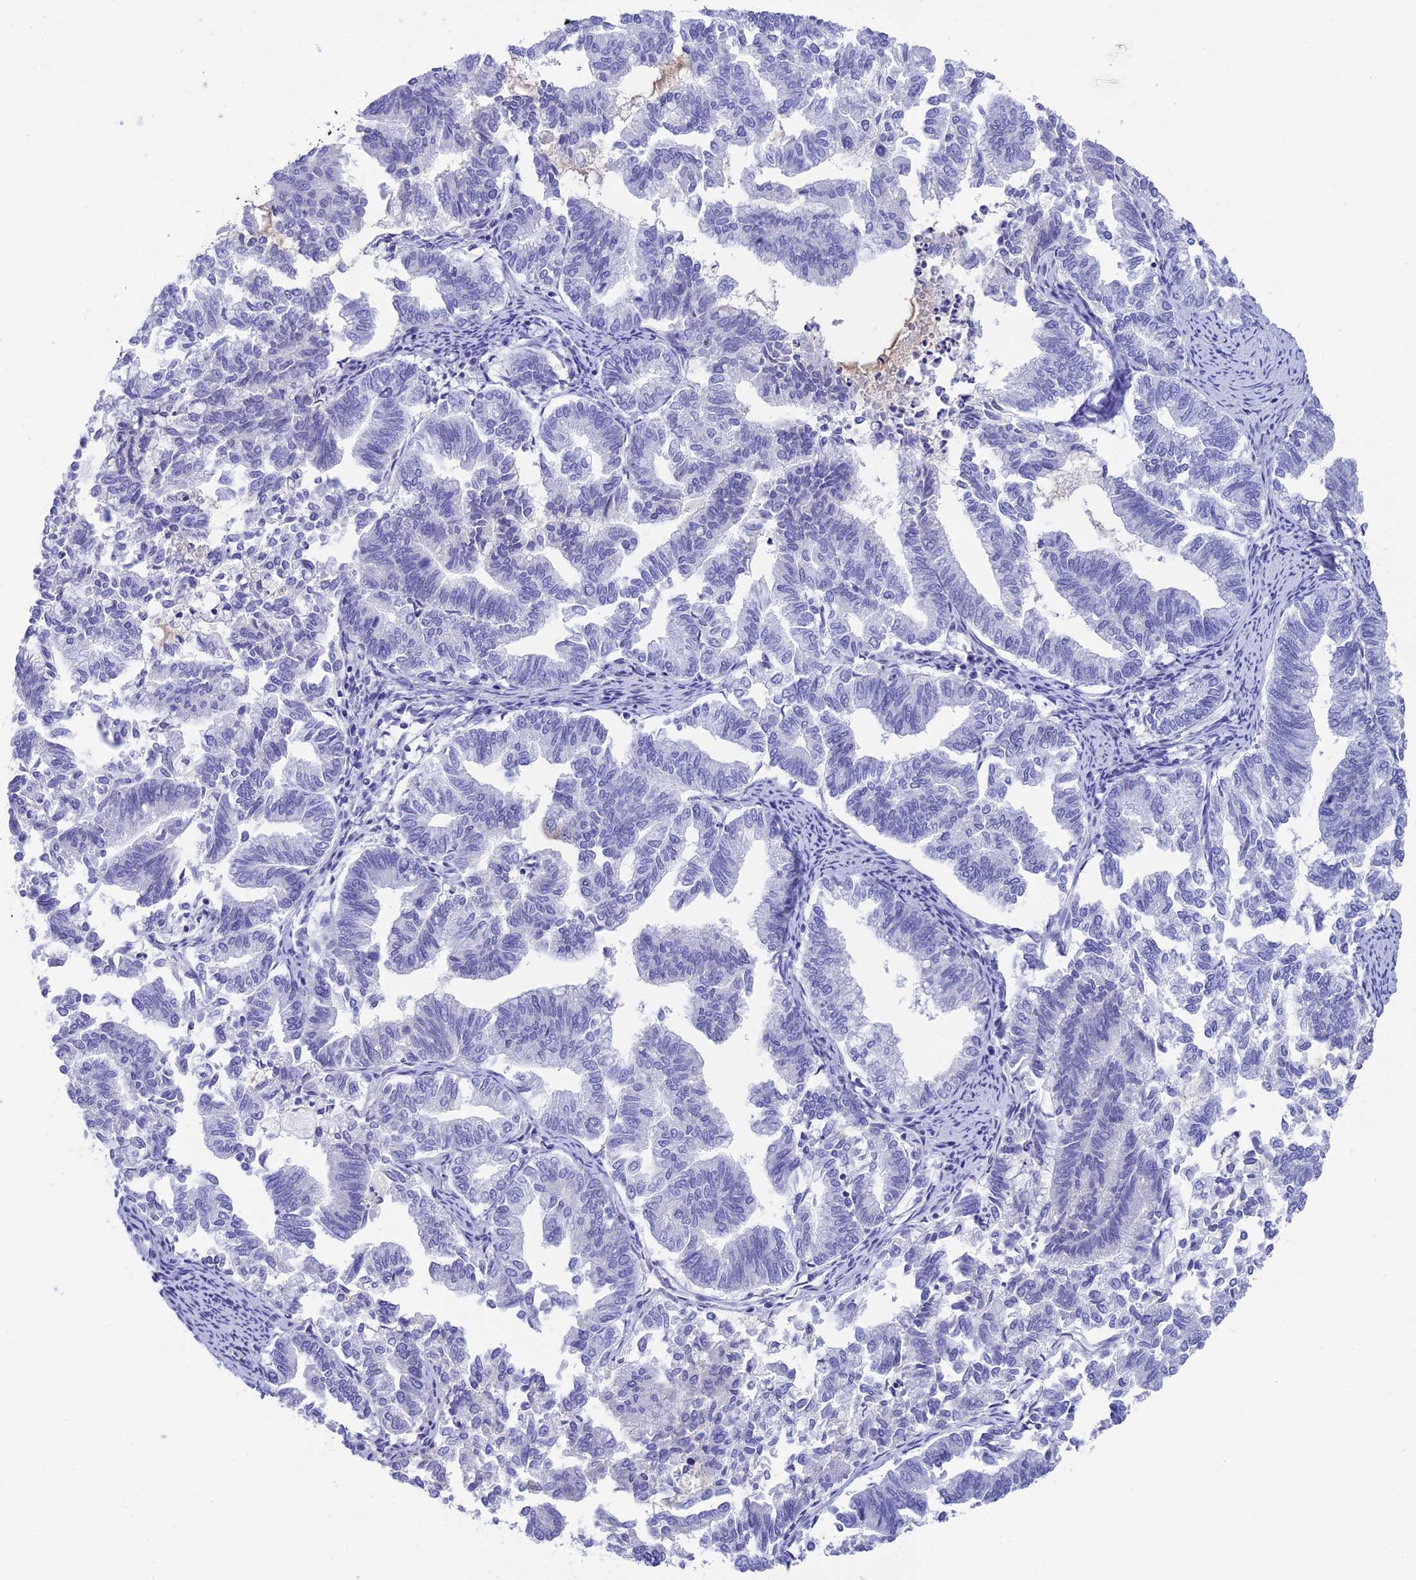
{"staining": {"intensity": "negative", "quantity": "none", "location": "none"}, "tissue": "endometrial cancer", "cell_type": "Tumor cells", "image_type": "cancer", "snomed": [{"axis": "morphology", "description": "Adenocarcinoma, NOS"}, {"axis": "topography", "description": "Endometrium"}], "caption": "An image of human endometrial cancer (adenocarcinoma) is negative for staining in tumor cells.", "gene": "TACSTD2", "patient": {"sex": "female", "age": 79}}